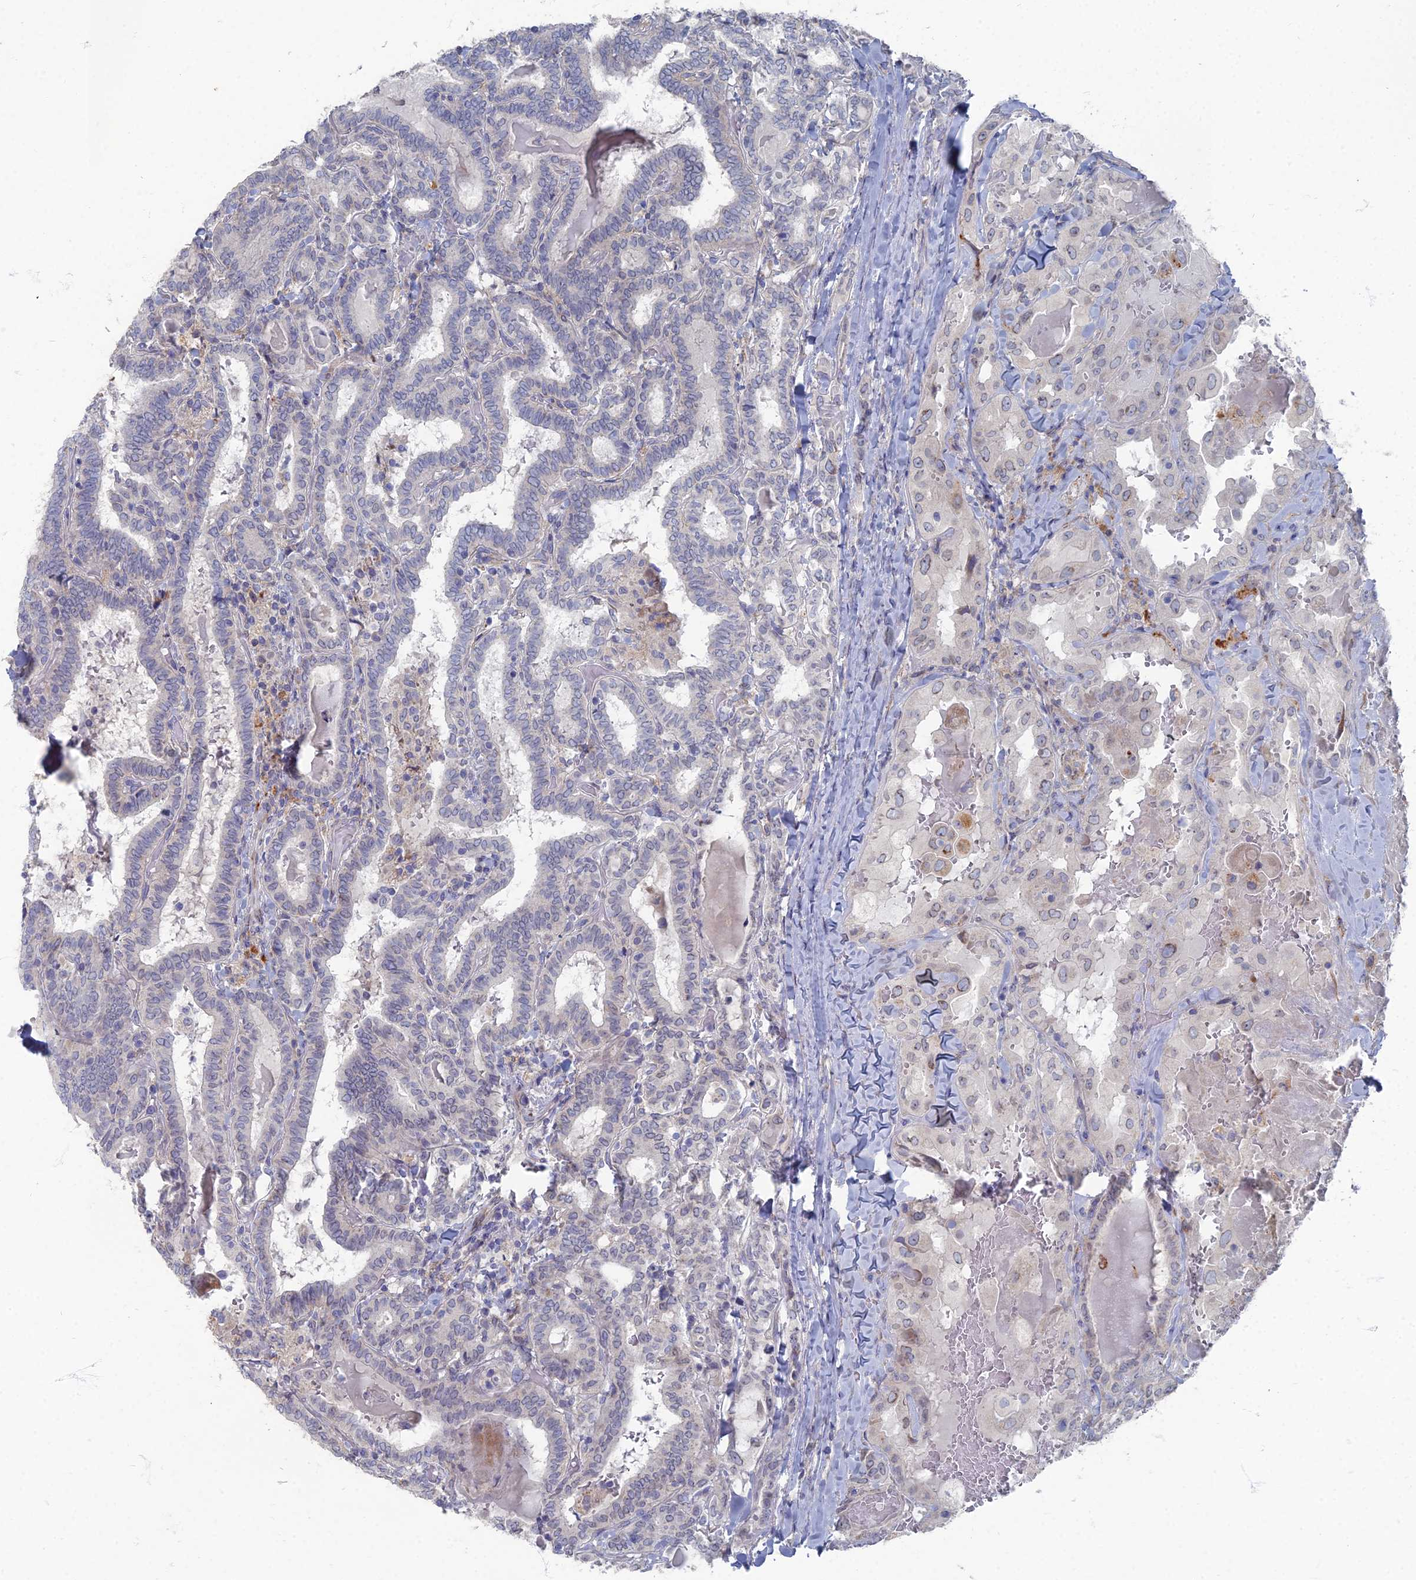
{"staining": {"intensity": "negative", "quantity": "none", "location": "none"}, "tissue": "thyroid cancer", "cell_type": "Tumor cells", "image_type": "cancer", "snomed": [{"axis": "morphology", "description": "Papillary adenocarcinoma, NOS"}, {"axis": "topography", "description": "Thyroid gland"}], "caption": "IHC image of thyroid papillary adenocarcinoma stained for a protein (brown), which displays no staining in tumor cells. (Brightfield microscopy of DAB (3,3'-diaminobenzidine) immunohistochemistry at high magnification).", "gene": "TMEM128", "patient": {"sex": "female", "age": 72}}